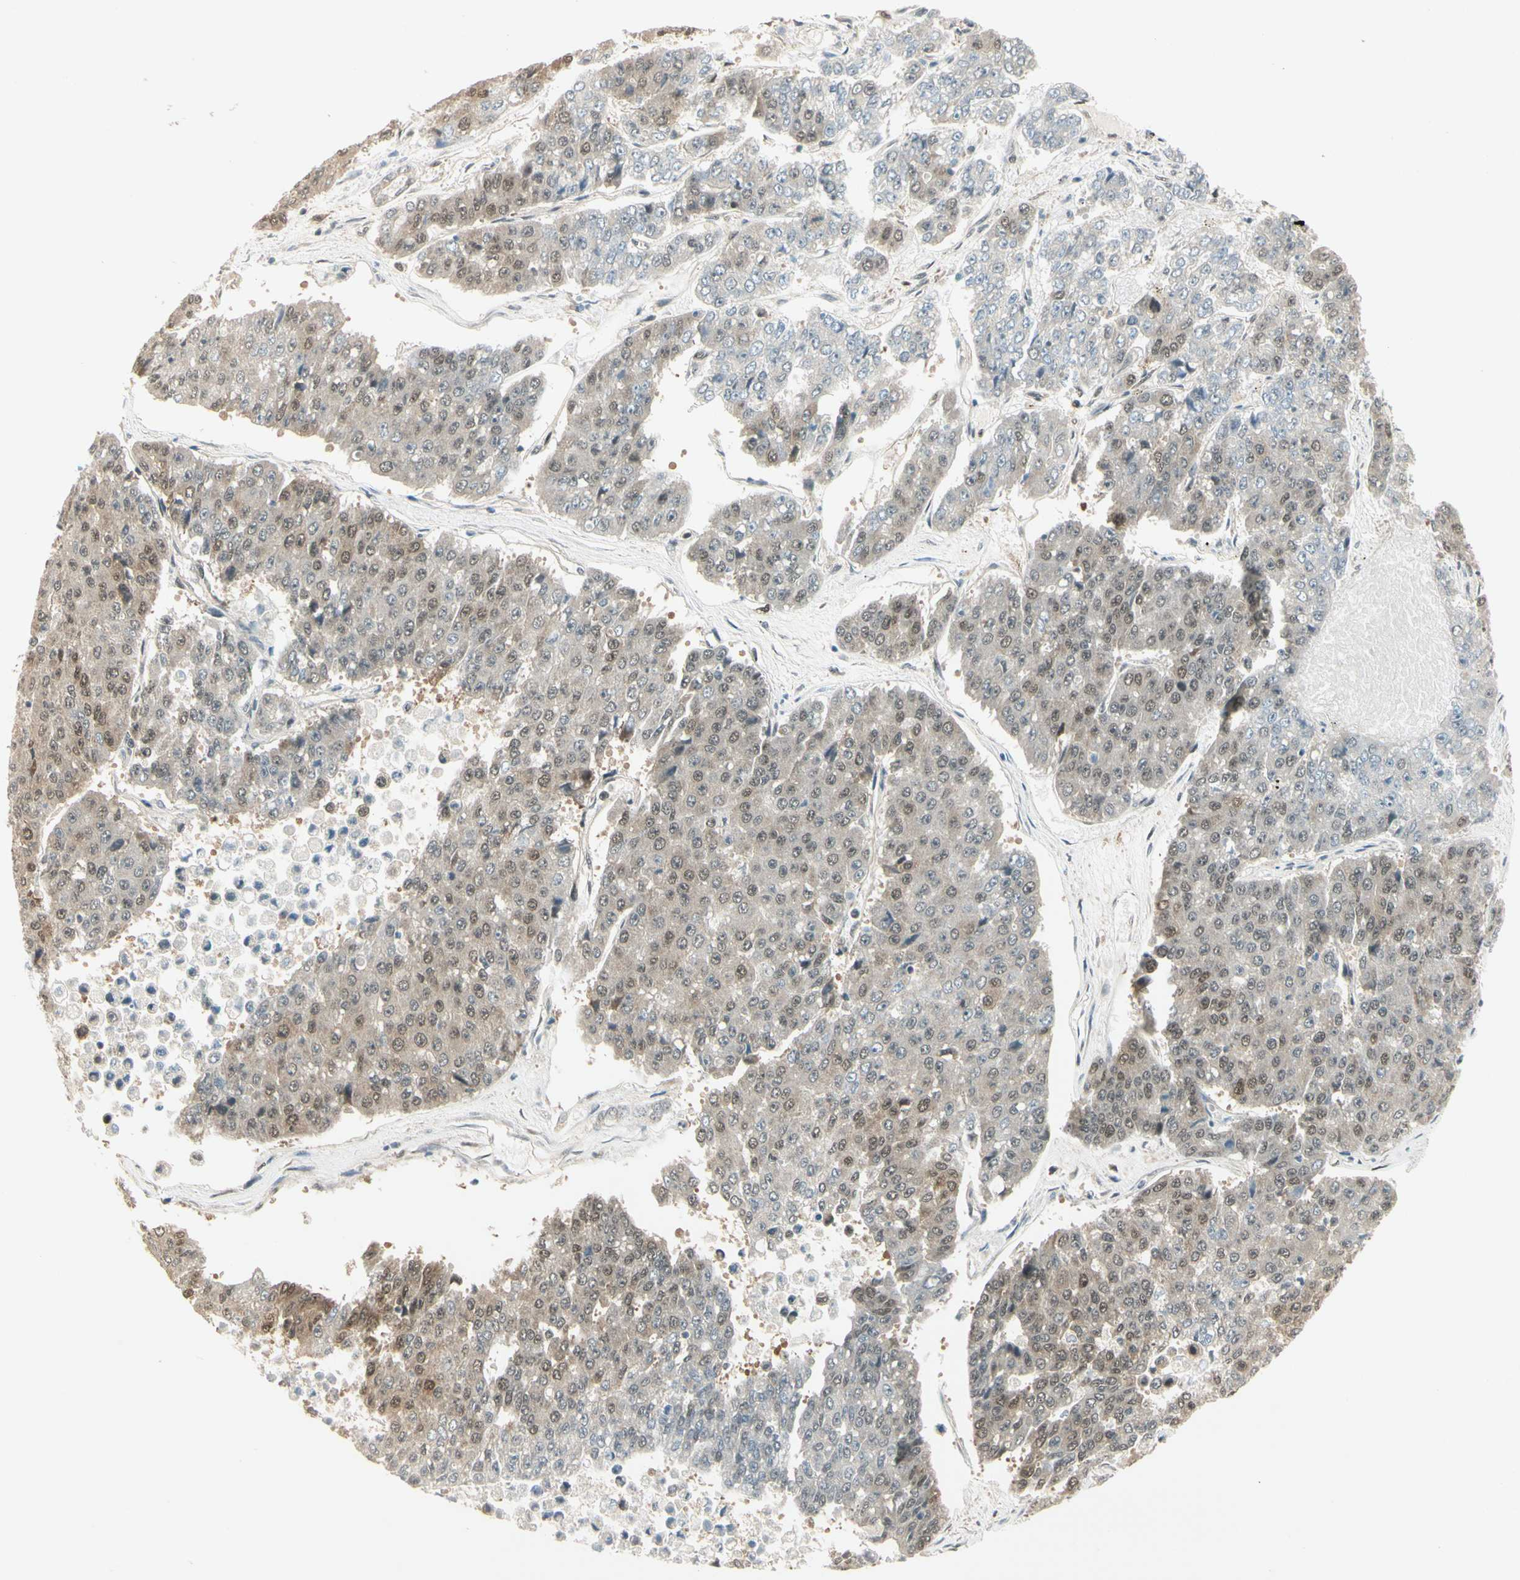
{"staining": {"intensity": "weak", "quantity": "<25%", "location": "cytoplasmic/membranous"}, "tissue": "pancreatic cancer", "cell_type": "Tumor cells", "image_type": "cancer", "snomed": [{"axis": "morphology", "description": "Adenocarcinoma, NOS"}, {"axis": "topography", "description": "Pancreas"}], "caption": "This is an IHC micrograph of human pancreatic cancer. There is no expression in tumor cells.", "gene": "IPO5", "patient": {"sex": "male", "age": 50}}